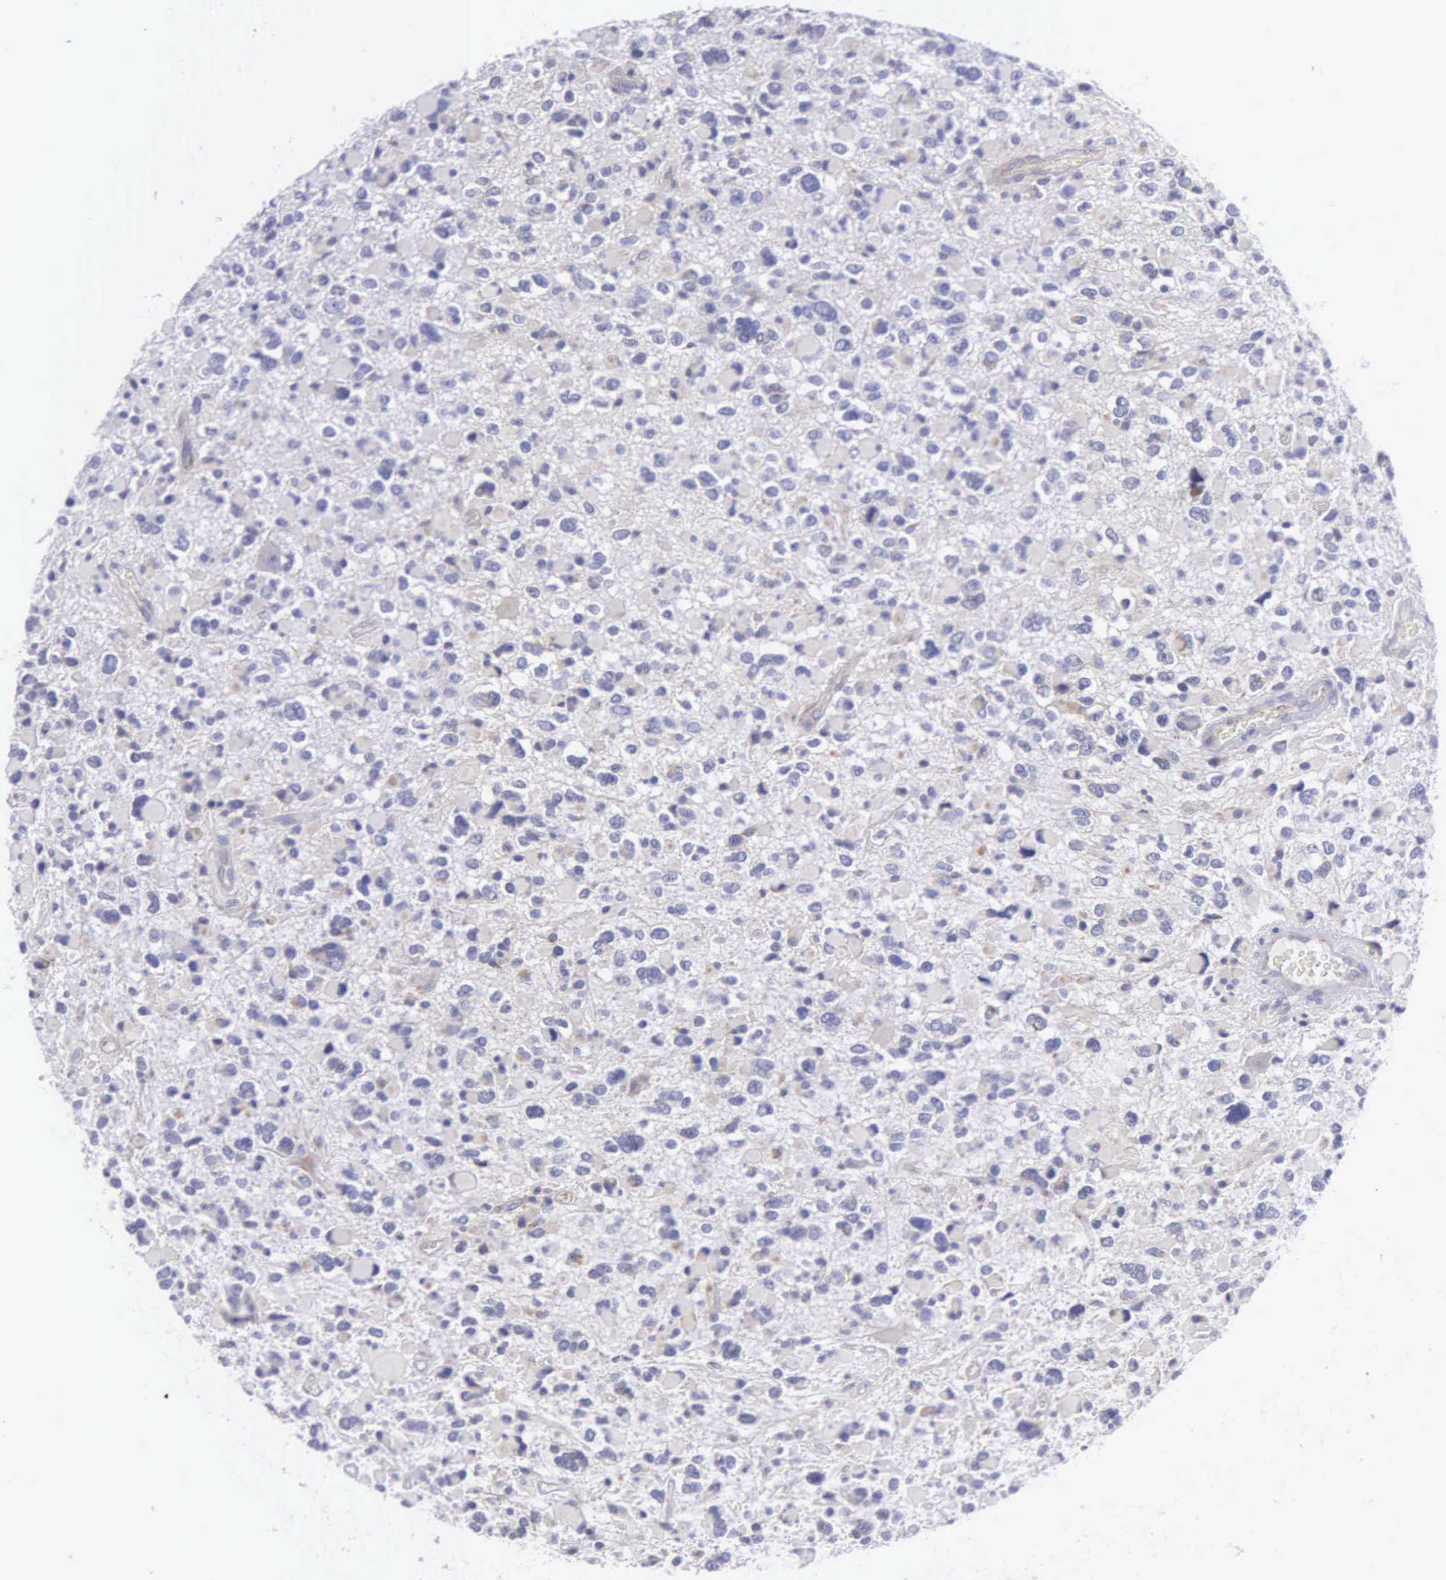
{"staining": {"intensity": "negative", "quantity": "none", "location": "none"}, "tissue": "glioma", "cell_type": "Tumor cells", "image_type": "cancer", "snomed": [{"axis": "morphology", "description": "Glioma, malignant, High grade"}, {"axis": "topography", "description": "Brain"}], "caption": "Image shows no significant protein expression in tumor cells of glioma.", "gene": "SYNJ2BP", "patient": {"sex": "female", "age": 37}}